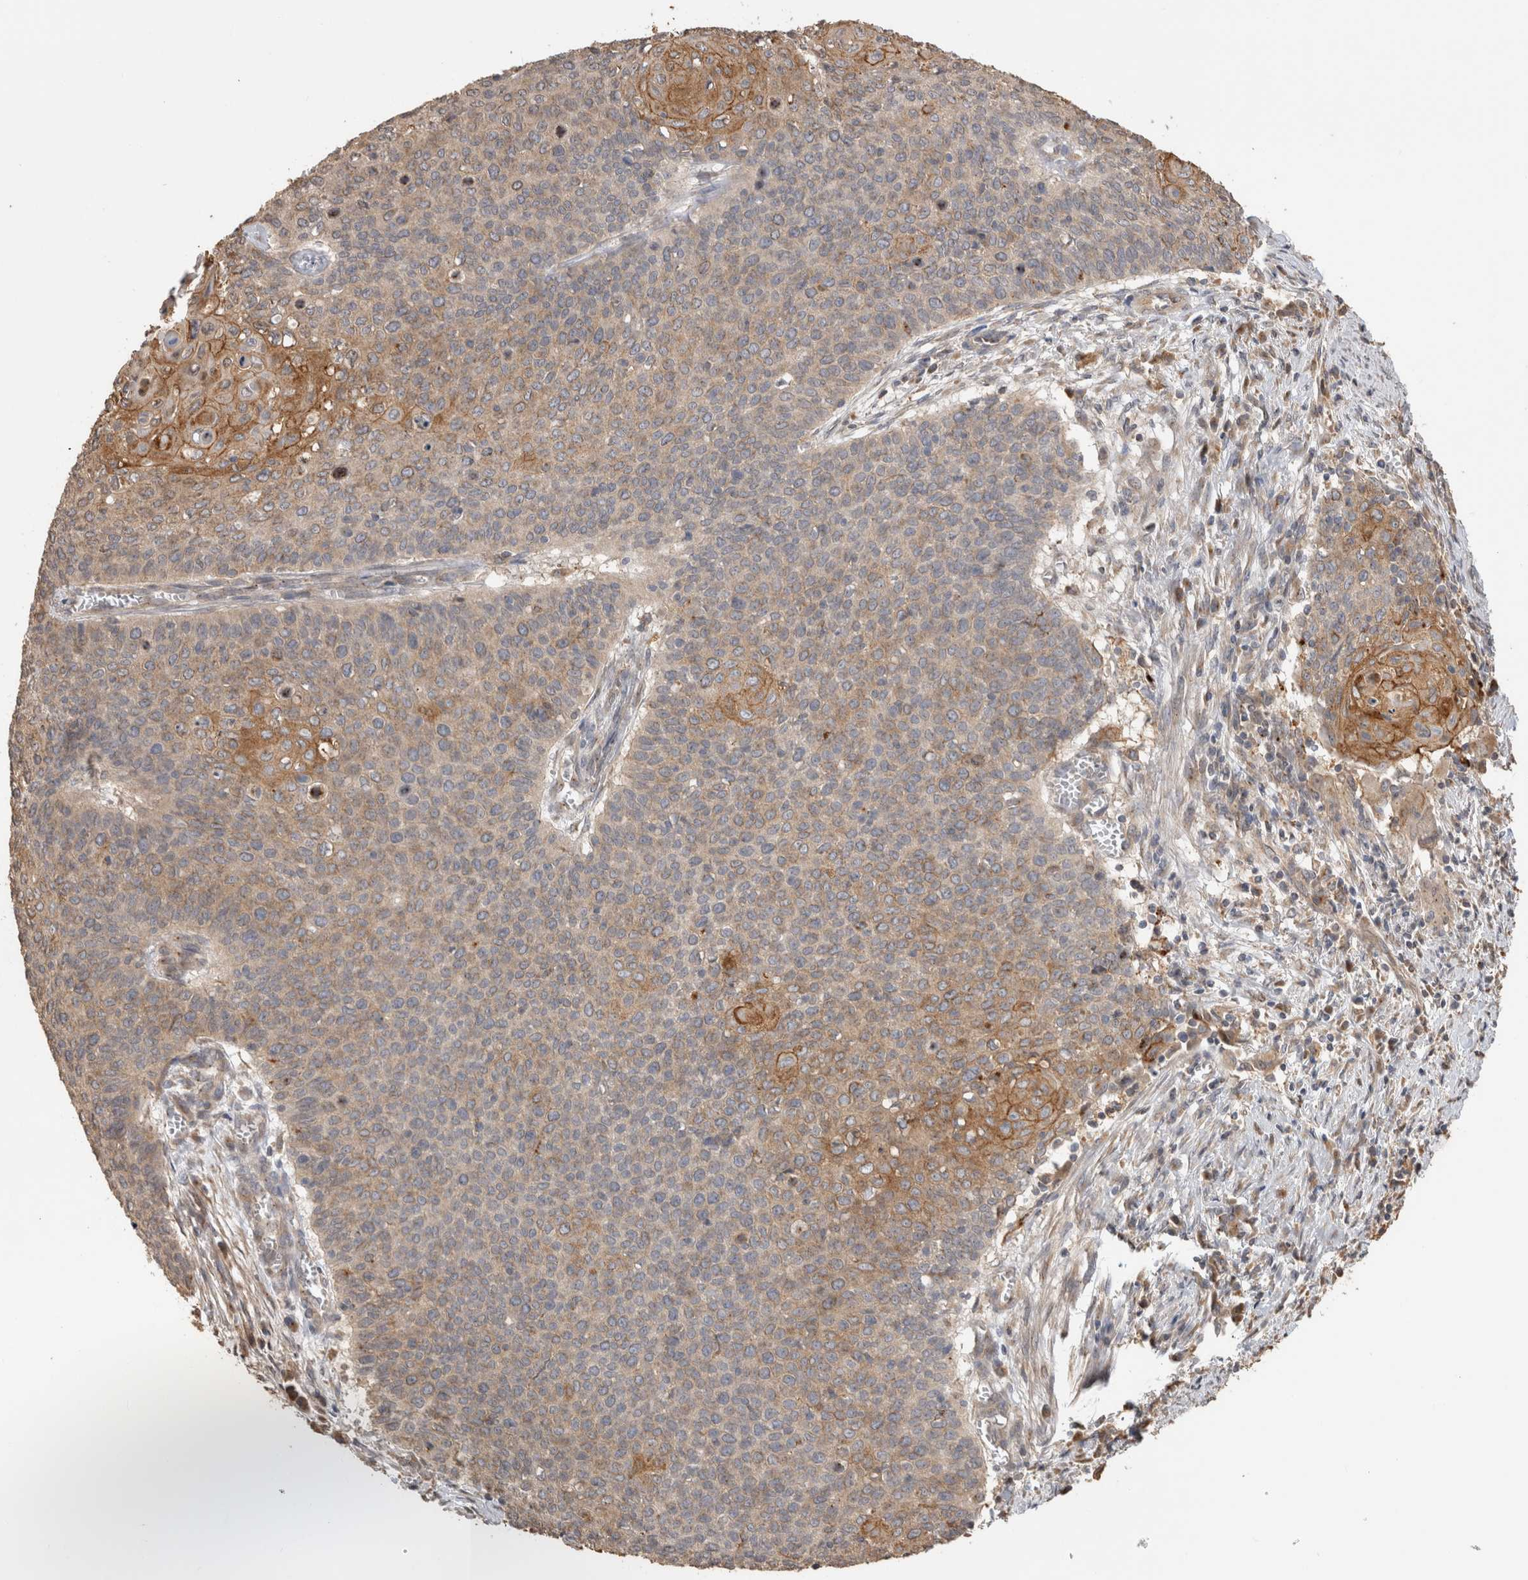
{"staining": {"intensity": "moderate", "quantity": "25%-75%", "location": "cytoplasmic/membranous"}, "tissue": "cervical cancer", "cell_type": "Tumor cells", "image_type": "cancer", "snomed": [{"axis": "morphology", "description": "Squamous cell carcinoma, NOS"}, {"axis": "topography", "description": "Cervix"}], "caption": "Moderate cytoplasmic/membranous positivity is appreciated in approximately 25%-75% of tumor cells in cervical cancer.", "gene": "CLIP1", "patient": {"sex": "female", "age": 39}}